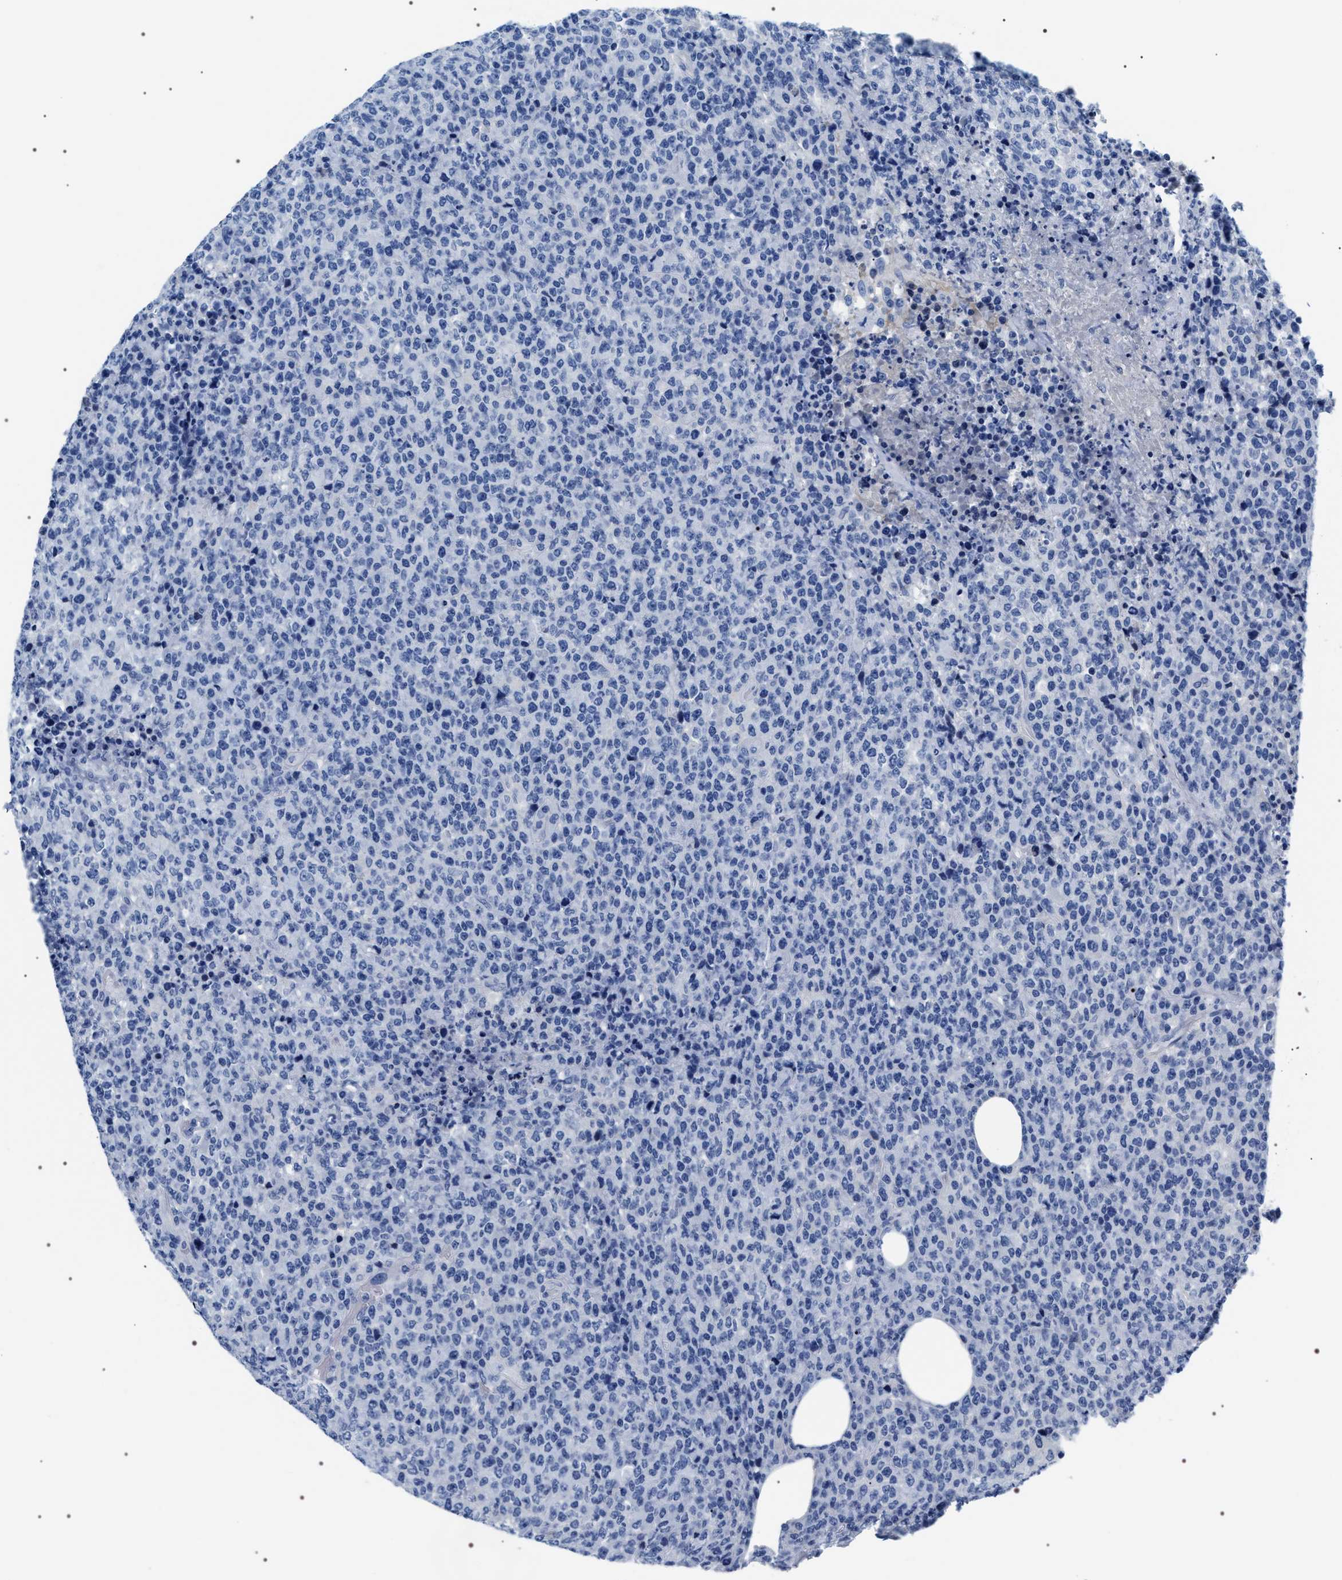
{"staining": {"intensity": "negative", "quantity": "none", "location": "none"}, "tissue": "lymphoma", "cell_type": "Tumor cells", "image_type": "cancer", "snomed": [{"axis": "morphology", "description": "Malignant lymphoma, non-Hodgkin's type, Low grade"}, {"axis": "topography", "description": "Lymph node"}], "caption": "IHC photomicrograph of human lymphoma stained for a protein (brown), which demonstrates no positivity in tumor cells.", "gene": "ADH4", "patient": {"sex": "male", "age": 66}}